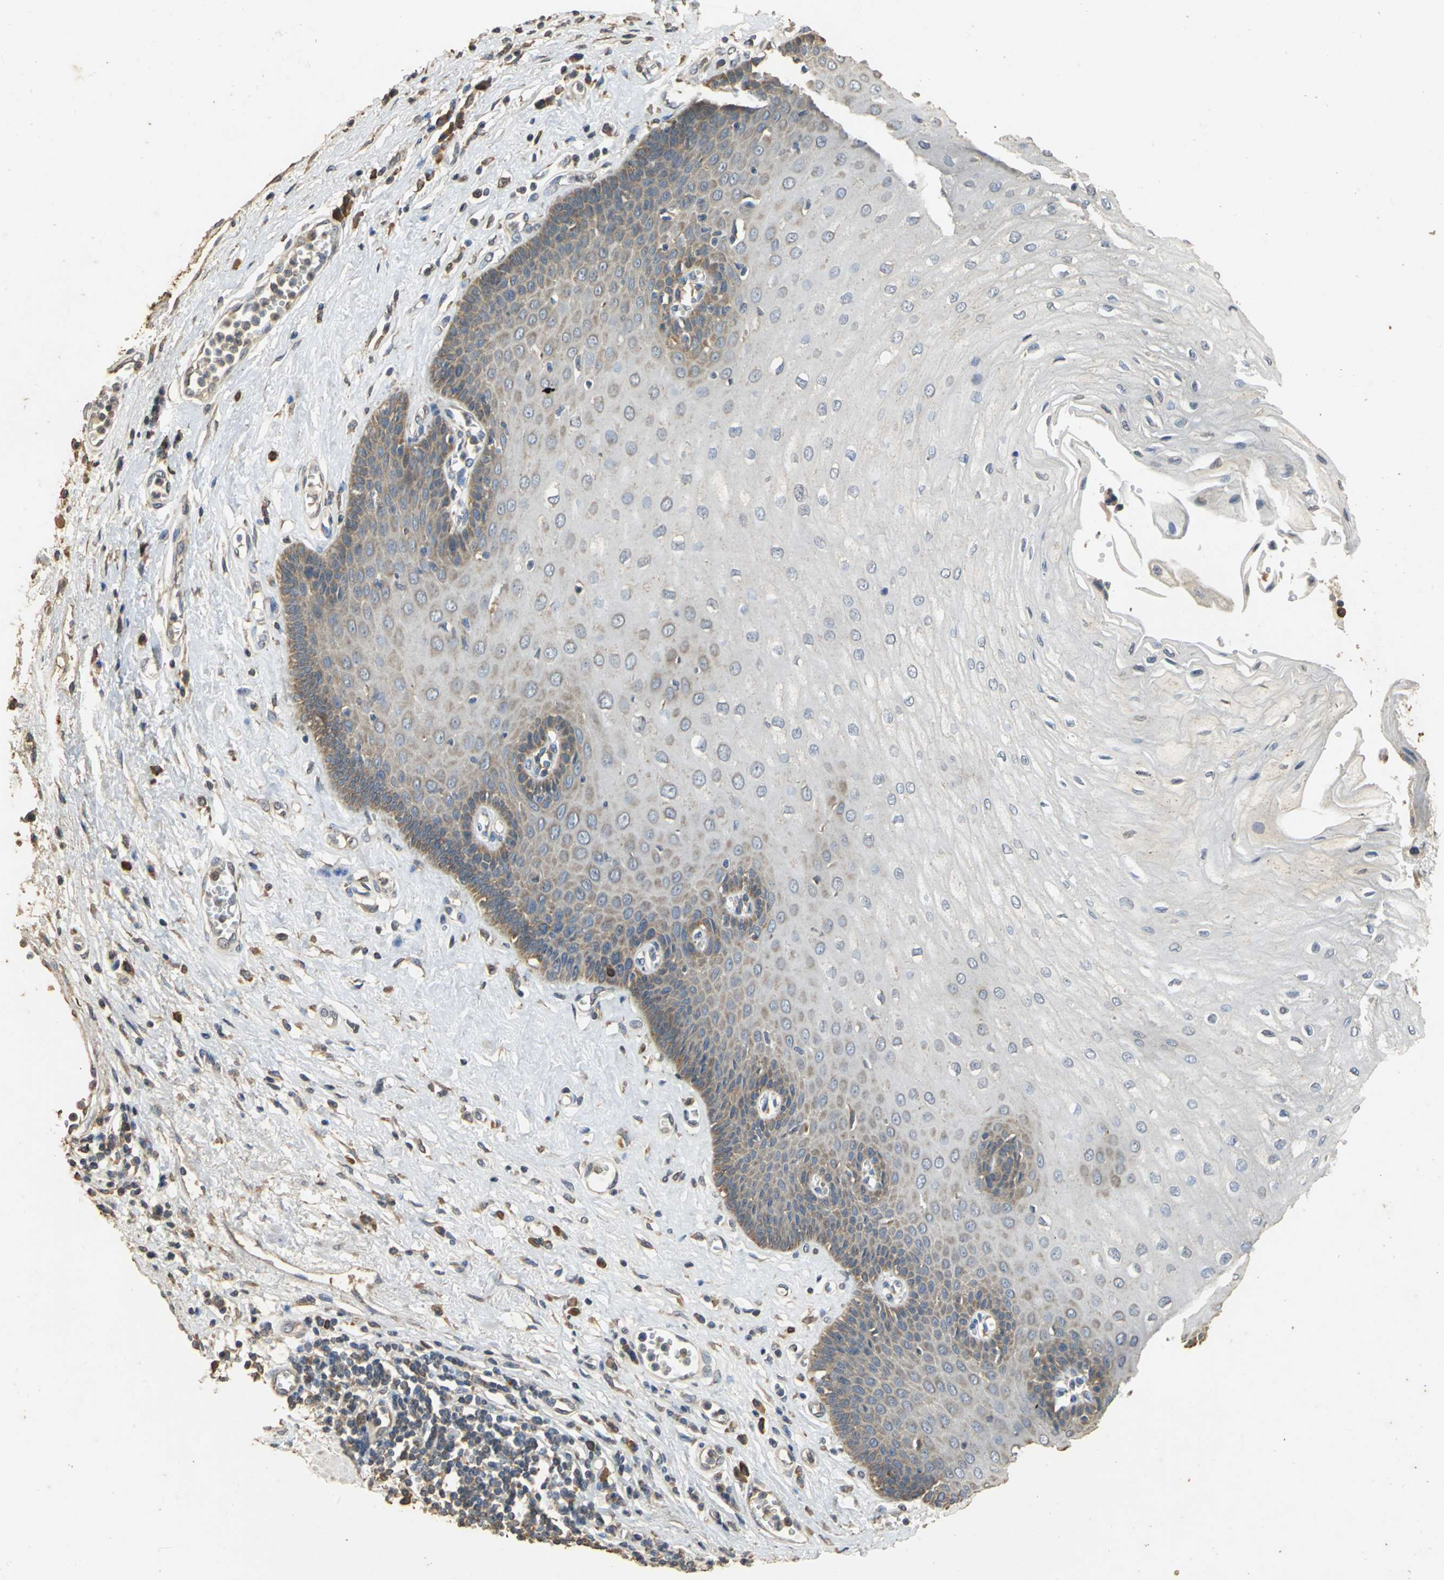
{"staining": {"intensity": "moderate", "quantity": "<25%", "location": "cytoplasmic/membranous"}, "tissue": "esophagus", "cell_type": "Squamous epithelial cells", "image_type": "normal", "snomed": [{"axis": "morphology", "description": "Normal tissue, NOS"}, {"axis": "morphology", "description": "Squamous cell carcinoma, NOS"}, {"axis": "topography", "description": "Esophagus"}], "caption": "This histopathology image exhibits IHC staining of benign human esophagus, with low moderate cytoplasmic/membranous expression in about <25% of squamous epithelial cells.", "gene": "ACSL4", "patient": {"sex": "male", "age": 65}}